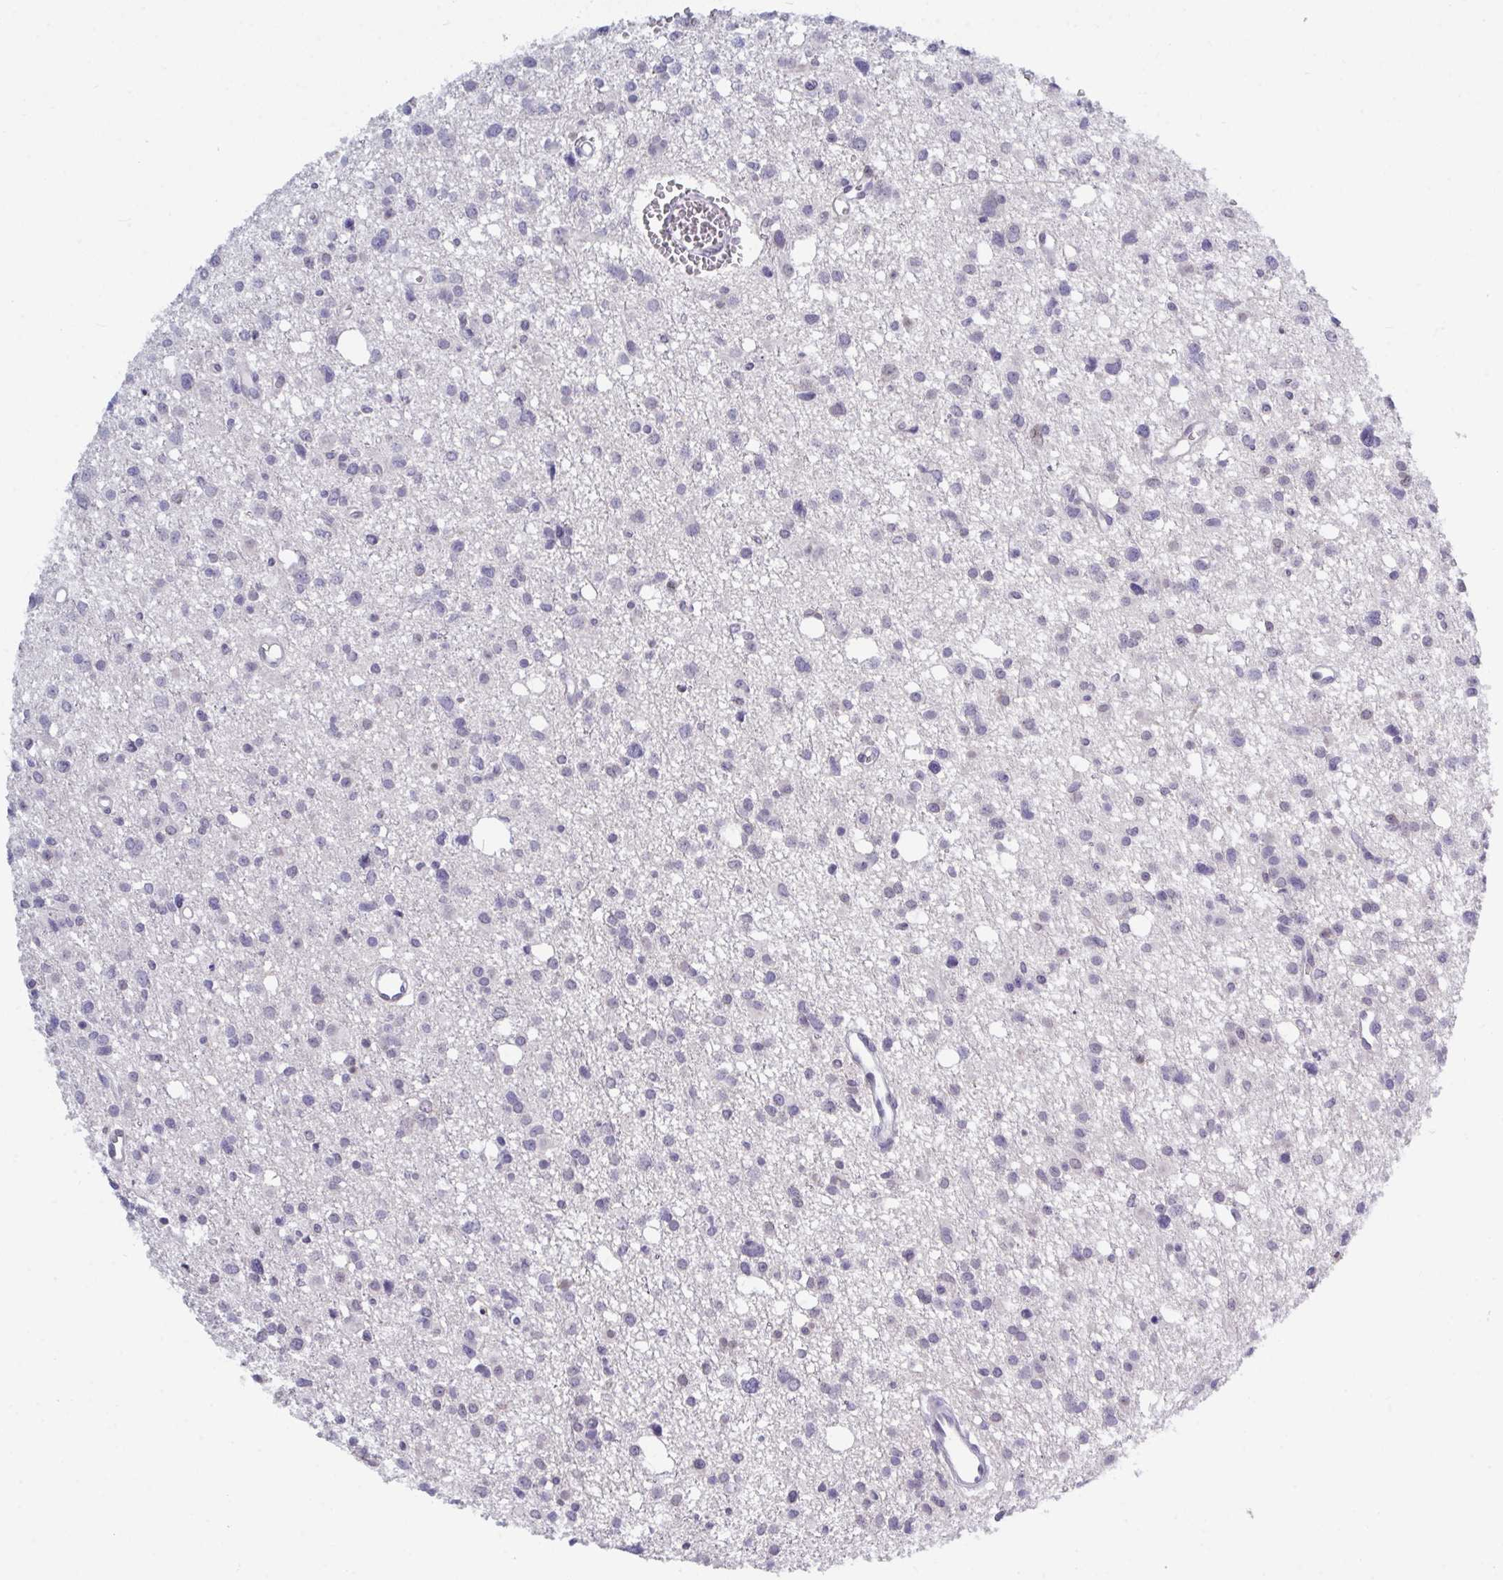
{"staining": {"intensity": "negative", "quantity": "none", "location": "none"}, "tissue": "glioma", "cell_type": "Tumor cells", "image_type": "cancer", "snomed": [{"axis": "morphology", "description": "Glioma, malignant, High grade"}, {"axis": "topography", "description": "Brain"}], "caption": "Histopathology image shows no protein staining in tumor cells of glioma tissue.", "gene": "BMAL2", "patient": {"sex": "male", "age": 23}}